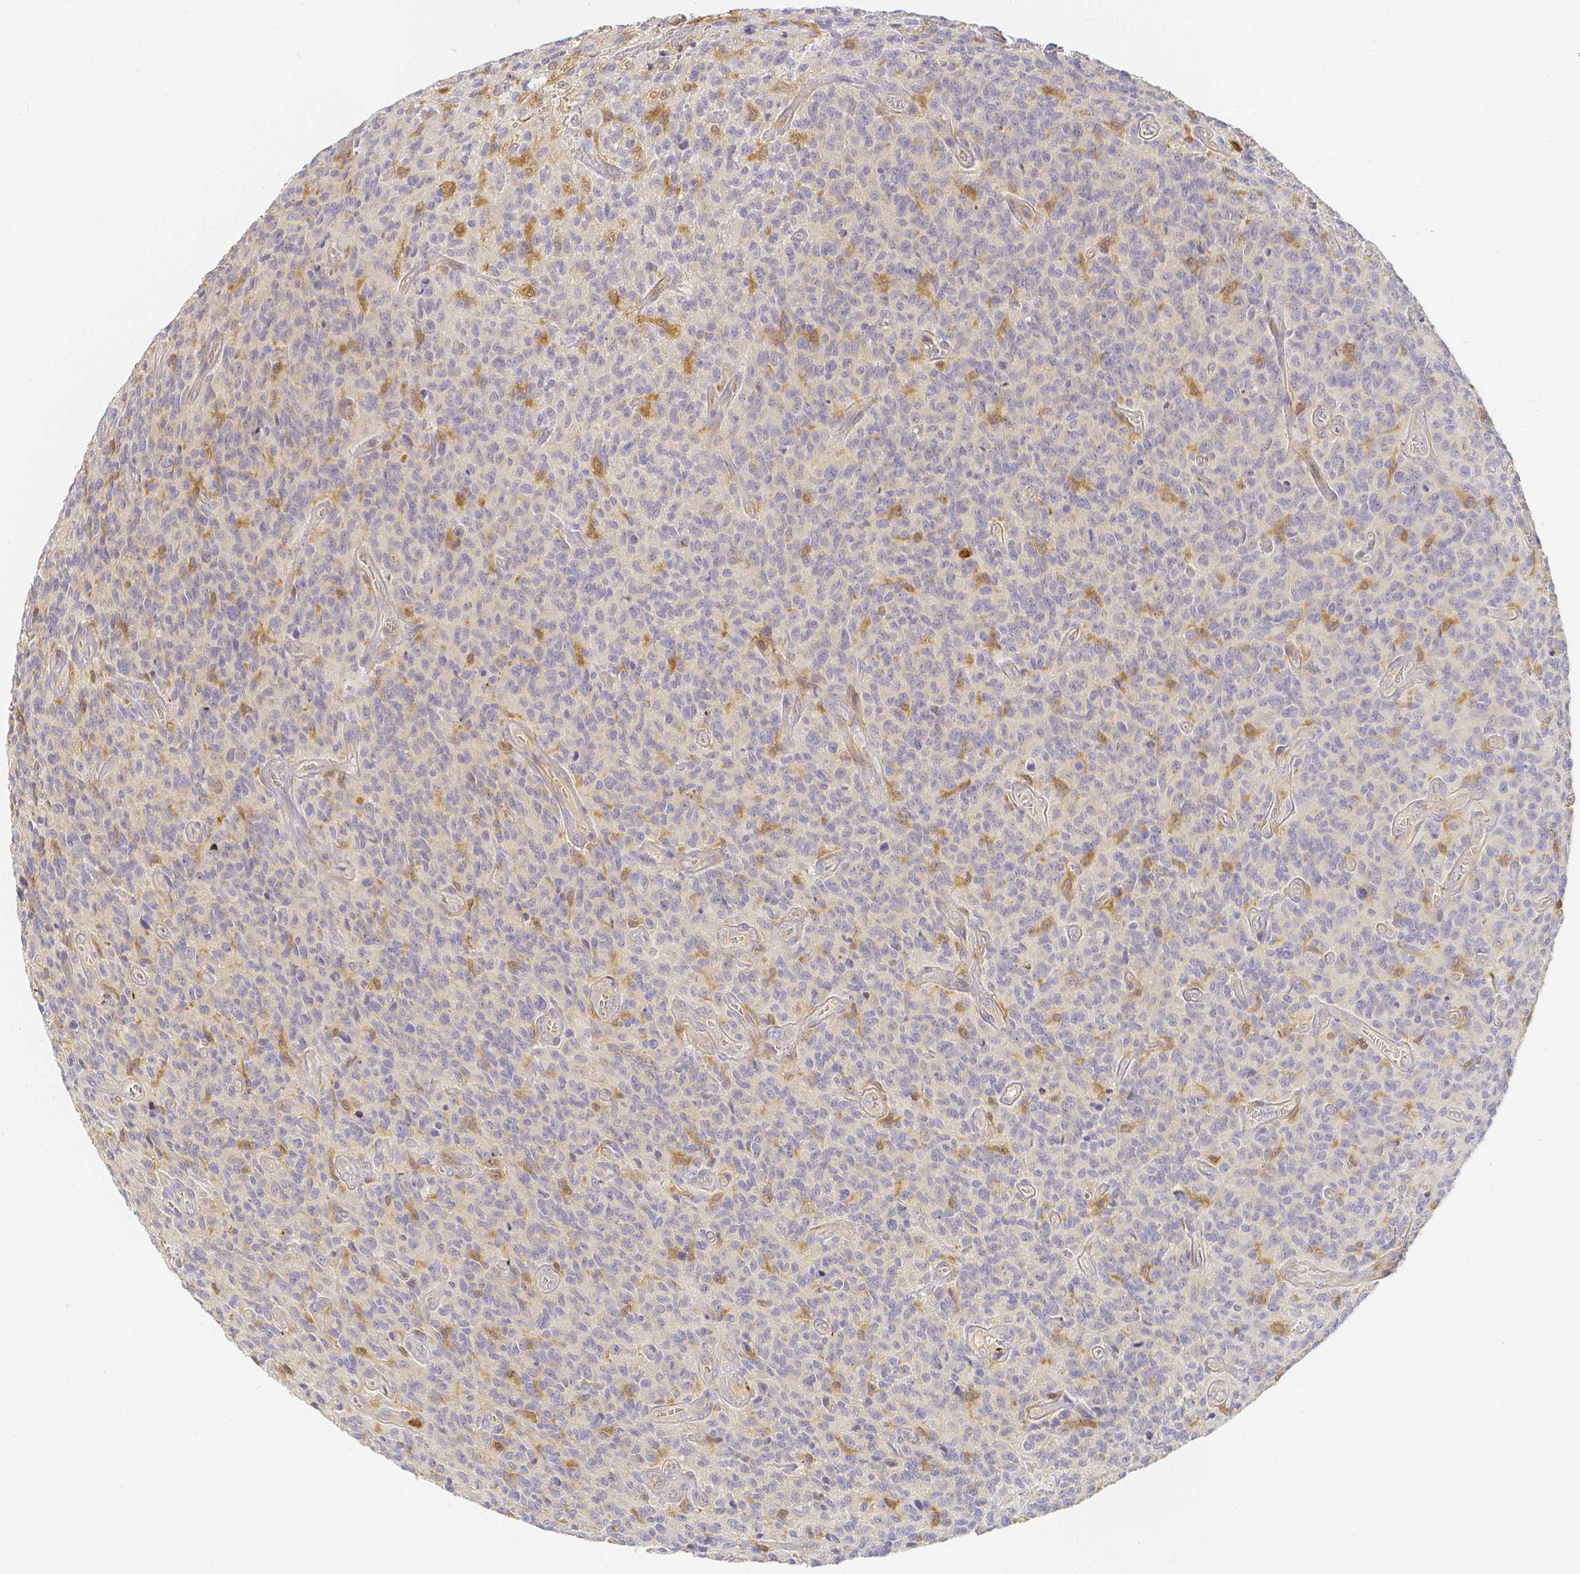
{"staining": {"intensity": "negative", "quantity": "none", "location": "none"}, "tissue": "glioma", "cell_type": "Tumor cells", "image_type": "cancer", "snomed": [{"axis": "morphology", "description": "Glioma, malignant, High grade"}, {"axis": "topography", "description": "Brain"}], "caption": "Human malignant glioma (high-grade) stained for a protein using immunohistochemistry shows no staining in tumor cells.", "gene": "KCNH1", "patient": {"sex": "male", "age": 76}}